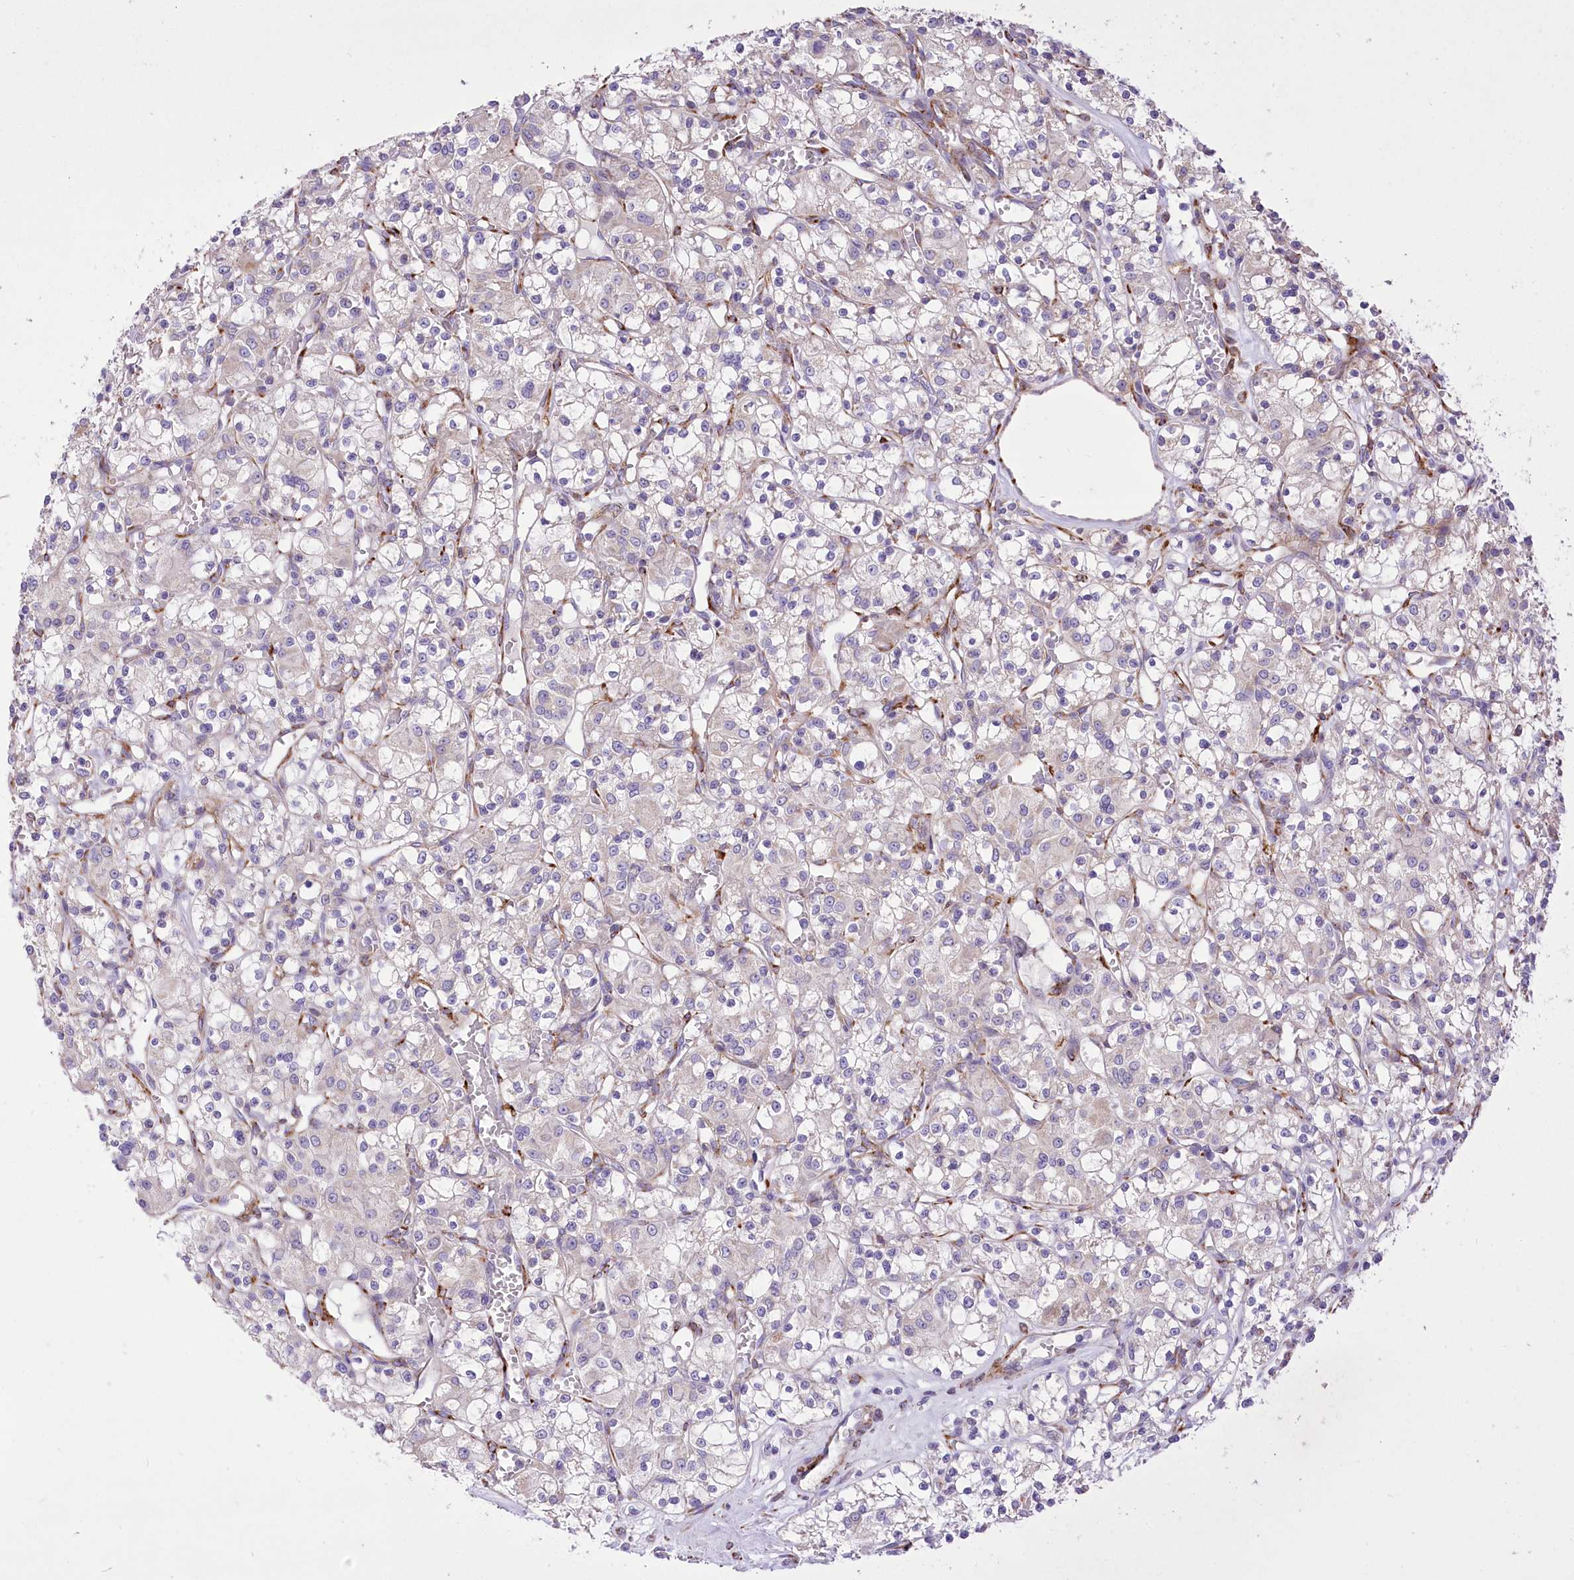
{"staining": {"intensity": "negative", "quantity": "none", "location": "none"}, "tissue": "renal cancer", "cell_type": "Tumor cells", "image_type": "cancer", "snomed": [{"axis": "morphology", "description": "Adenocarcinoma, NOS"}, {"axis": "topography", "description": "Kidney"}], "caption": "An image of human renal cancer is negative for staining in tumor cells.", "gene": "ANGPTL3", "patient": {"sex": "female", "age": 59}}